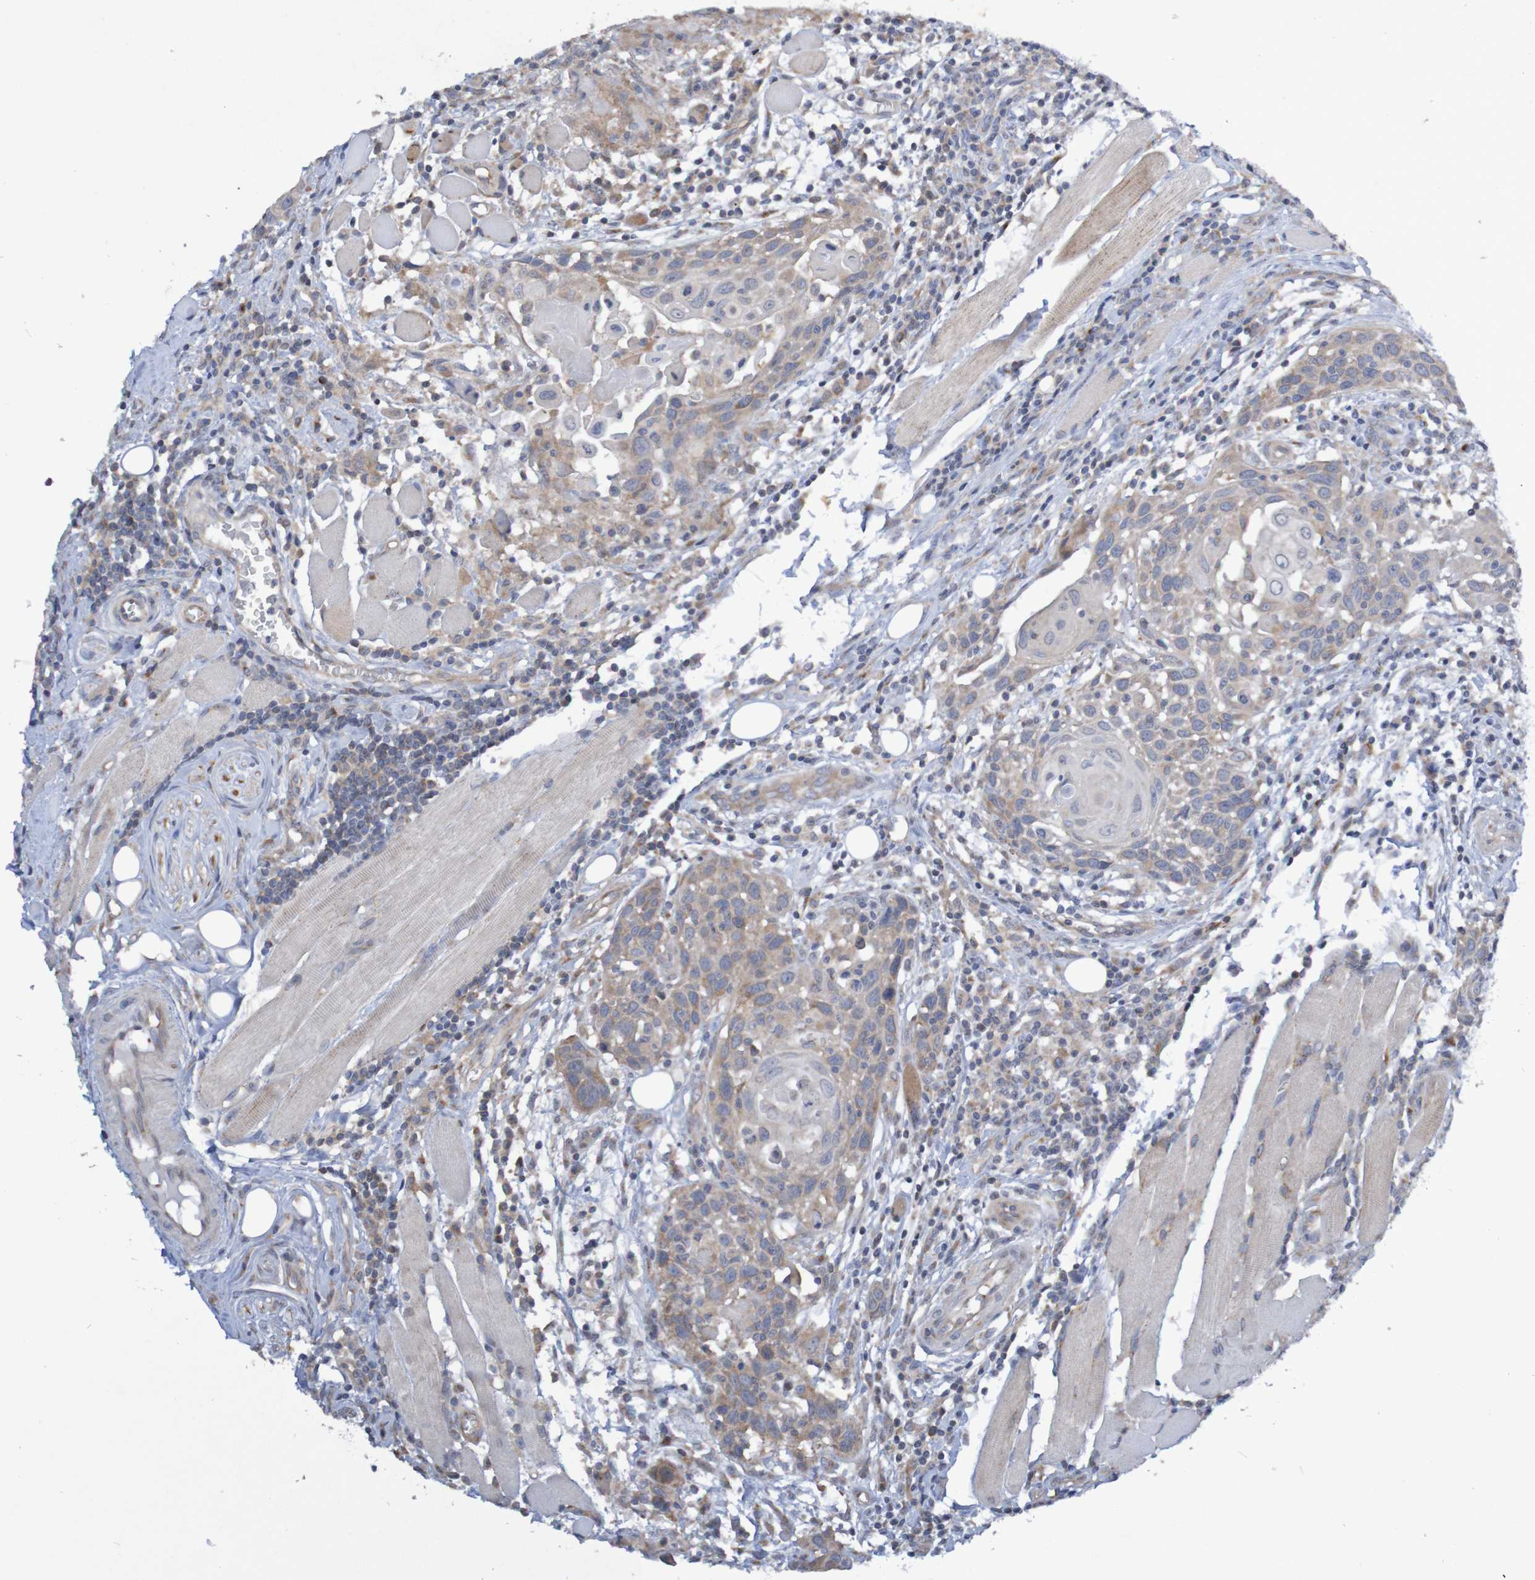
{"staining": {"intensity": "weak", "quantity": ">75%", "location": "cytoplasmic/membranous"}, "tissue": "head and neck cancer", "cell_type": "Tumor cells", "image_type": "cancer", "snomed": [{"axis": "morphology", "description": "Squamous cell carcinoma, NOS"}, {"axis": "topography", "description": "Oral tissue"}, {"axis": "topography", "description": "Head-Neck"}], "caption": "Head and neck cancer (squamous cell carcinoma) tissue demonstrates weak cytoplasmic/membranous positivity in about >75% of tumor cells", "gene": "LMBRD2", "patient": {"sex": "female", "age": 50}}